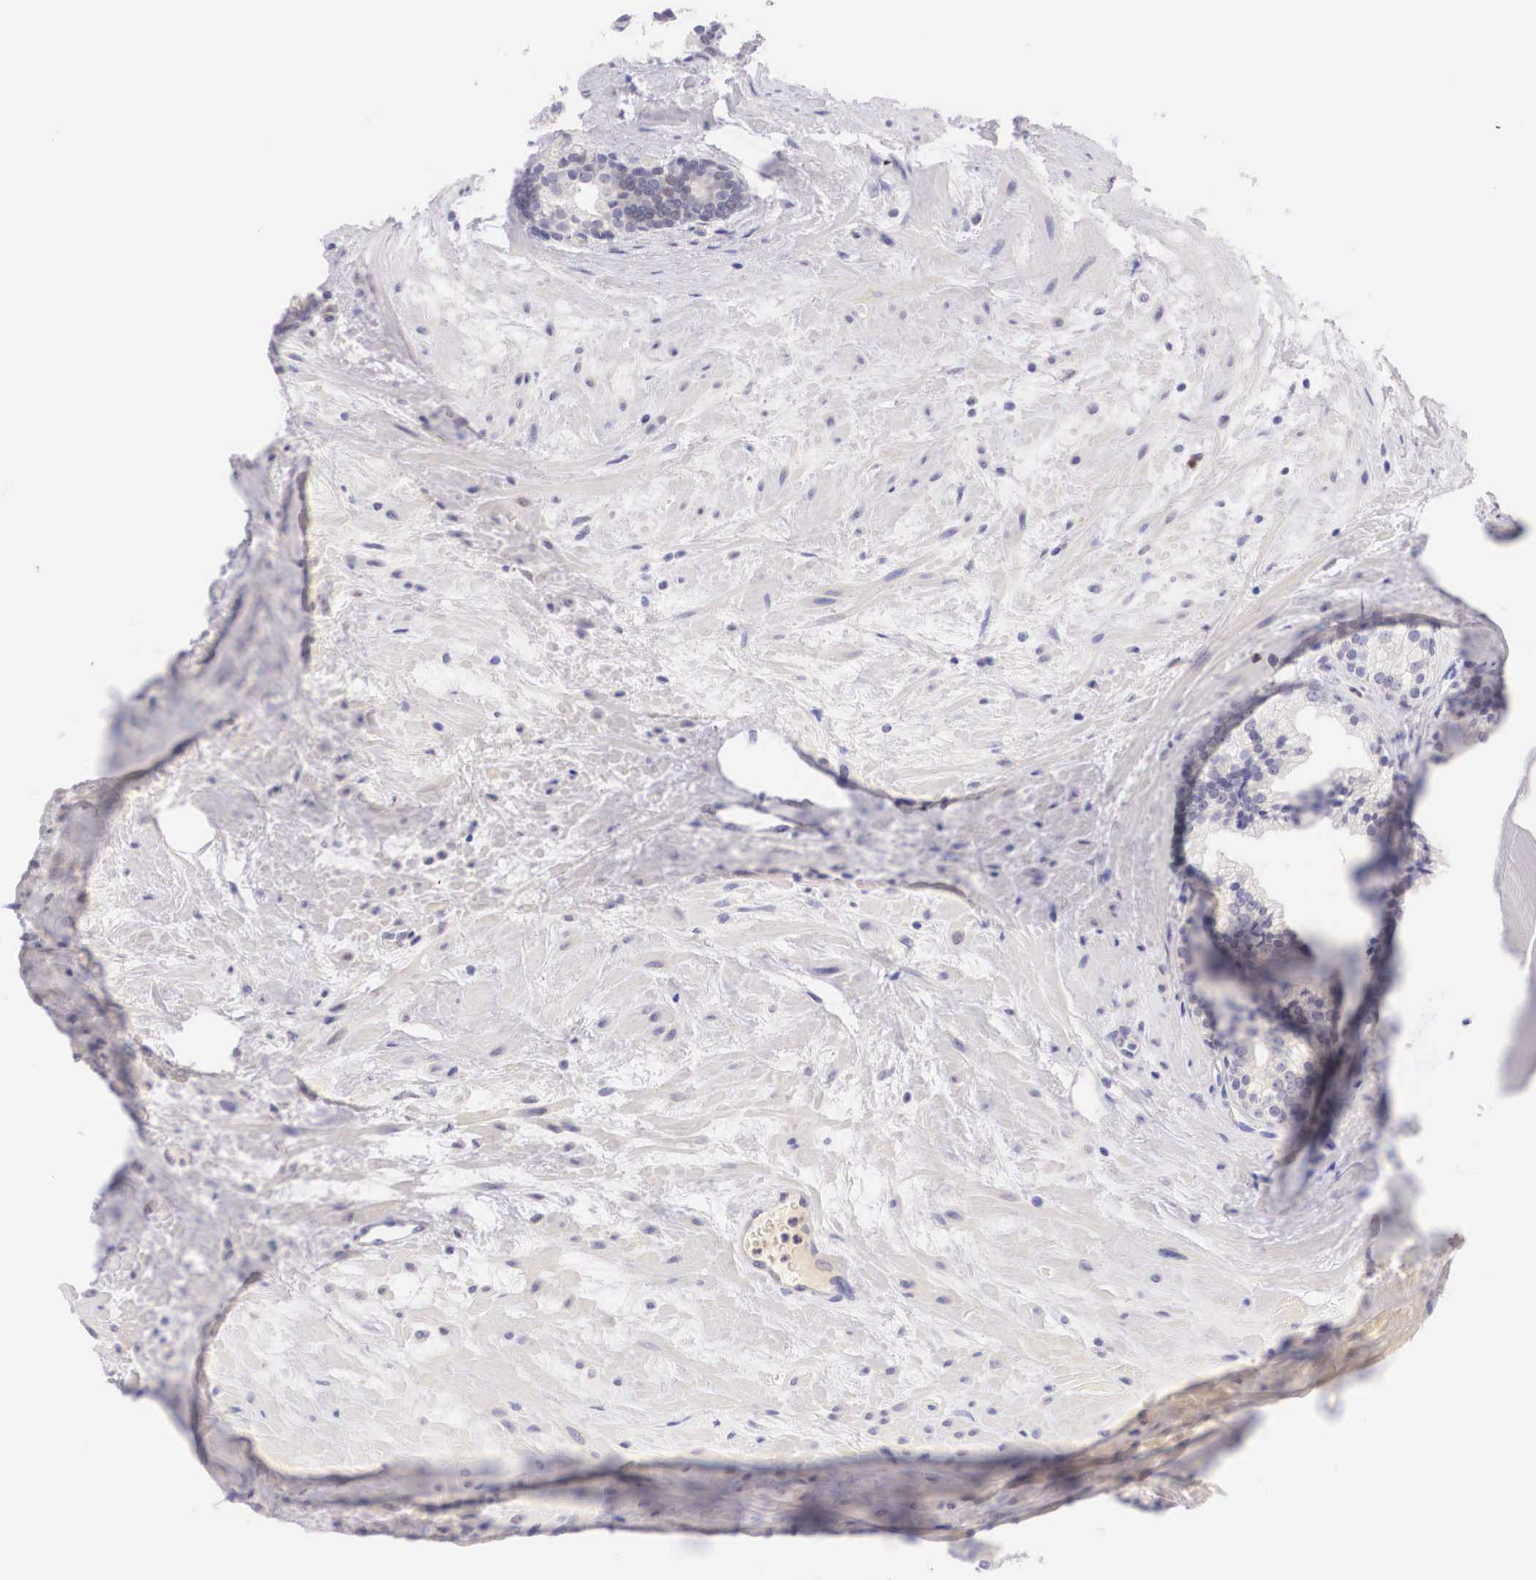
{"staining": {"intensity": "negative", "quantity": "none", "location": "none"}, "tissue": "prostate", "cell_type": "Glandular cells", "image_type": "normal", "snomed": [{"axis": "morphology", "description": "Normal tissue, NOS"}, {"axis": "topography", "description": "Prostate"}], "caption": "Prostate stained for a protein using IHC demonstrates no staining glandular cells.", "gene": "BCL6", "patient": {"sex": "male", "age": 65}}